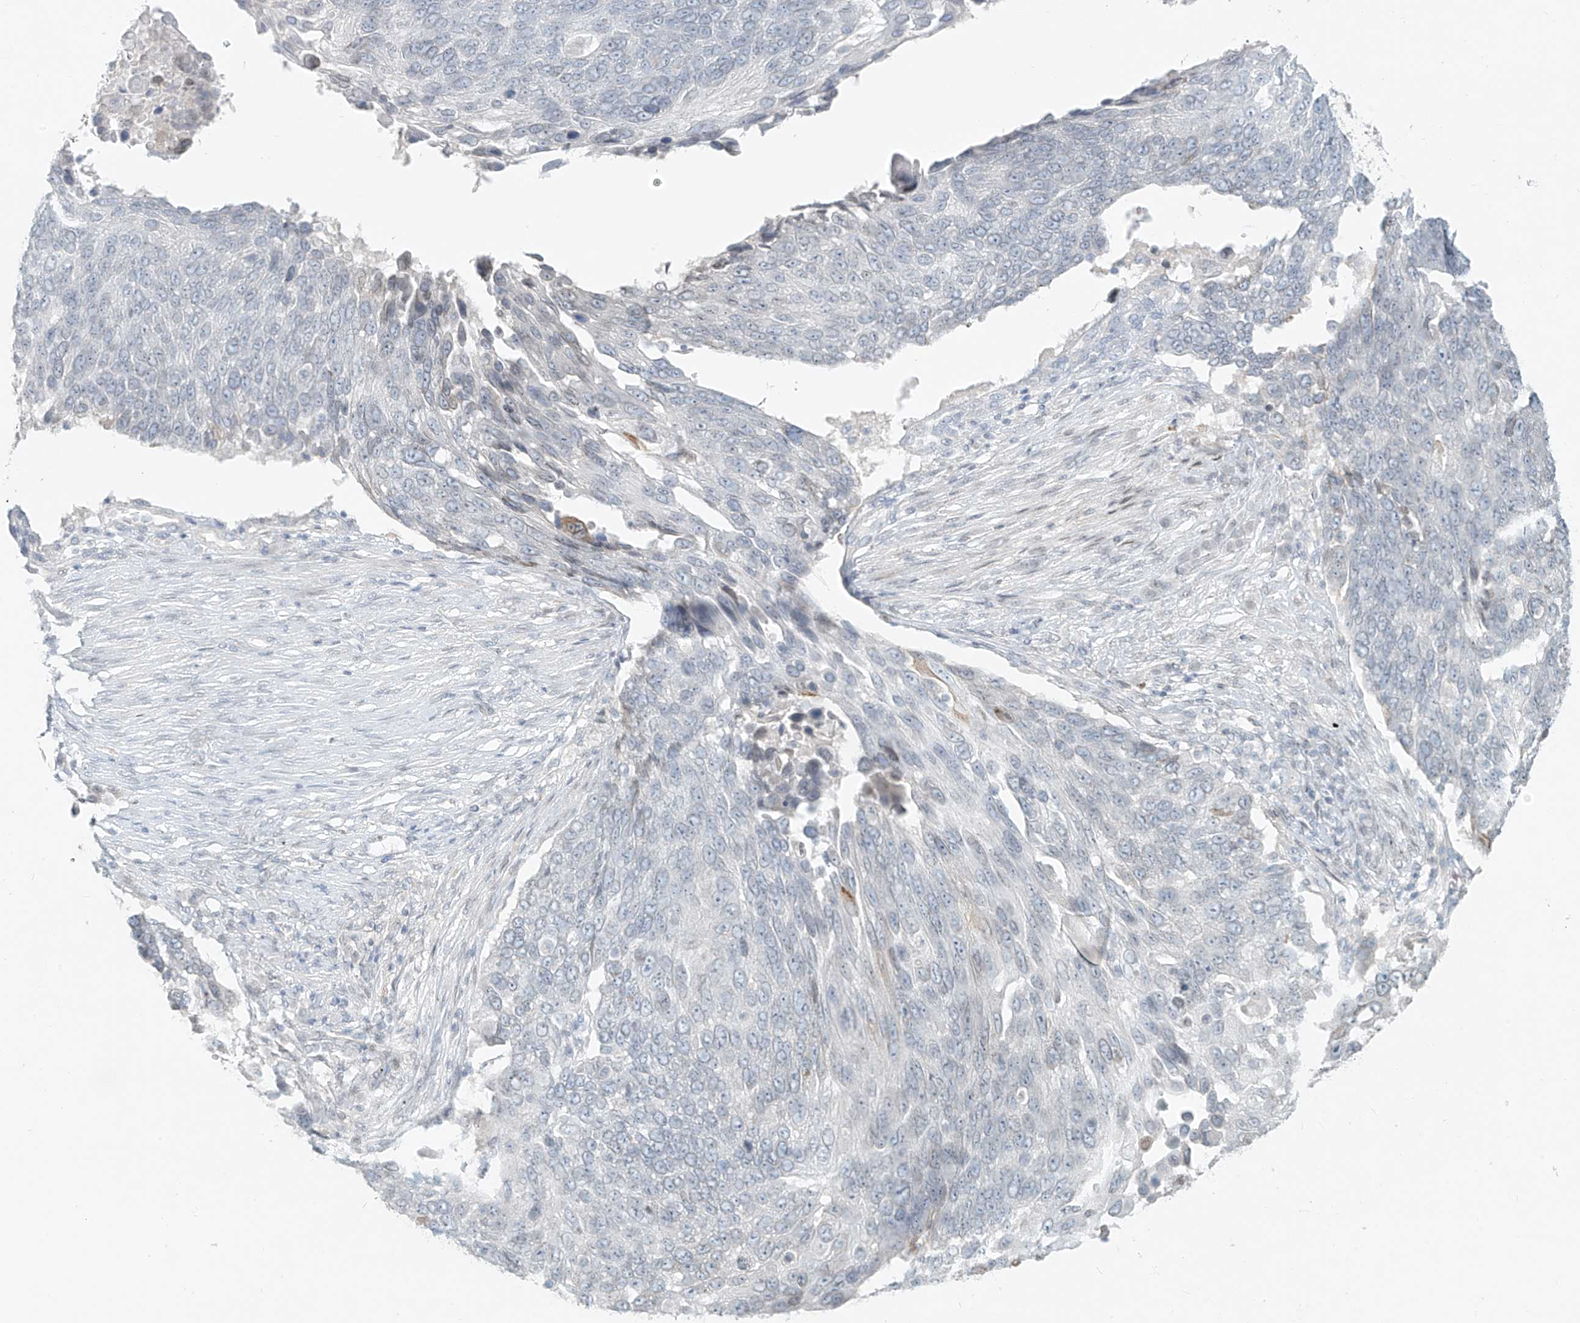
{"staining": {"intensity": "negative", "quantity": "none", "location": "none"}, "tissue": "lung cancer", "cell_type": "Tumor cells", "image_type": "cancer", "snomed": [{"axis": "morphology", "description": "Squamous cell carcinoma, NOS"}, {"axis": "topography", "description": "Lung"}], "caption": "Immunohistochemistry micrograph of human lung cancer (squamous cell carcinoma) stained for a protein (brown), which exhibits no expression in tumor cells. (Stains: DAB (3,3'-diaminobenzidine) immunohistochemistry with hematoxylin counter stain, Microscopy: brightfield microscopy at high magnification).", "gene": "OSBPL7", "patient": {"sex": "male", "age": 66}}